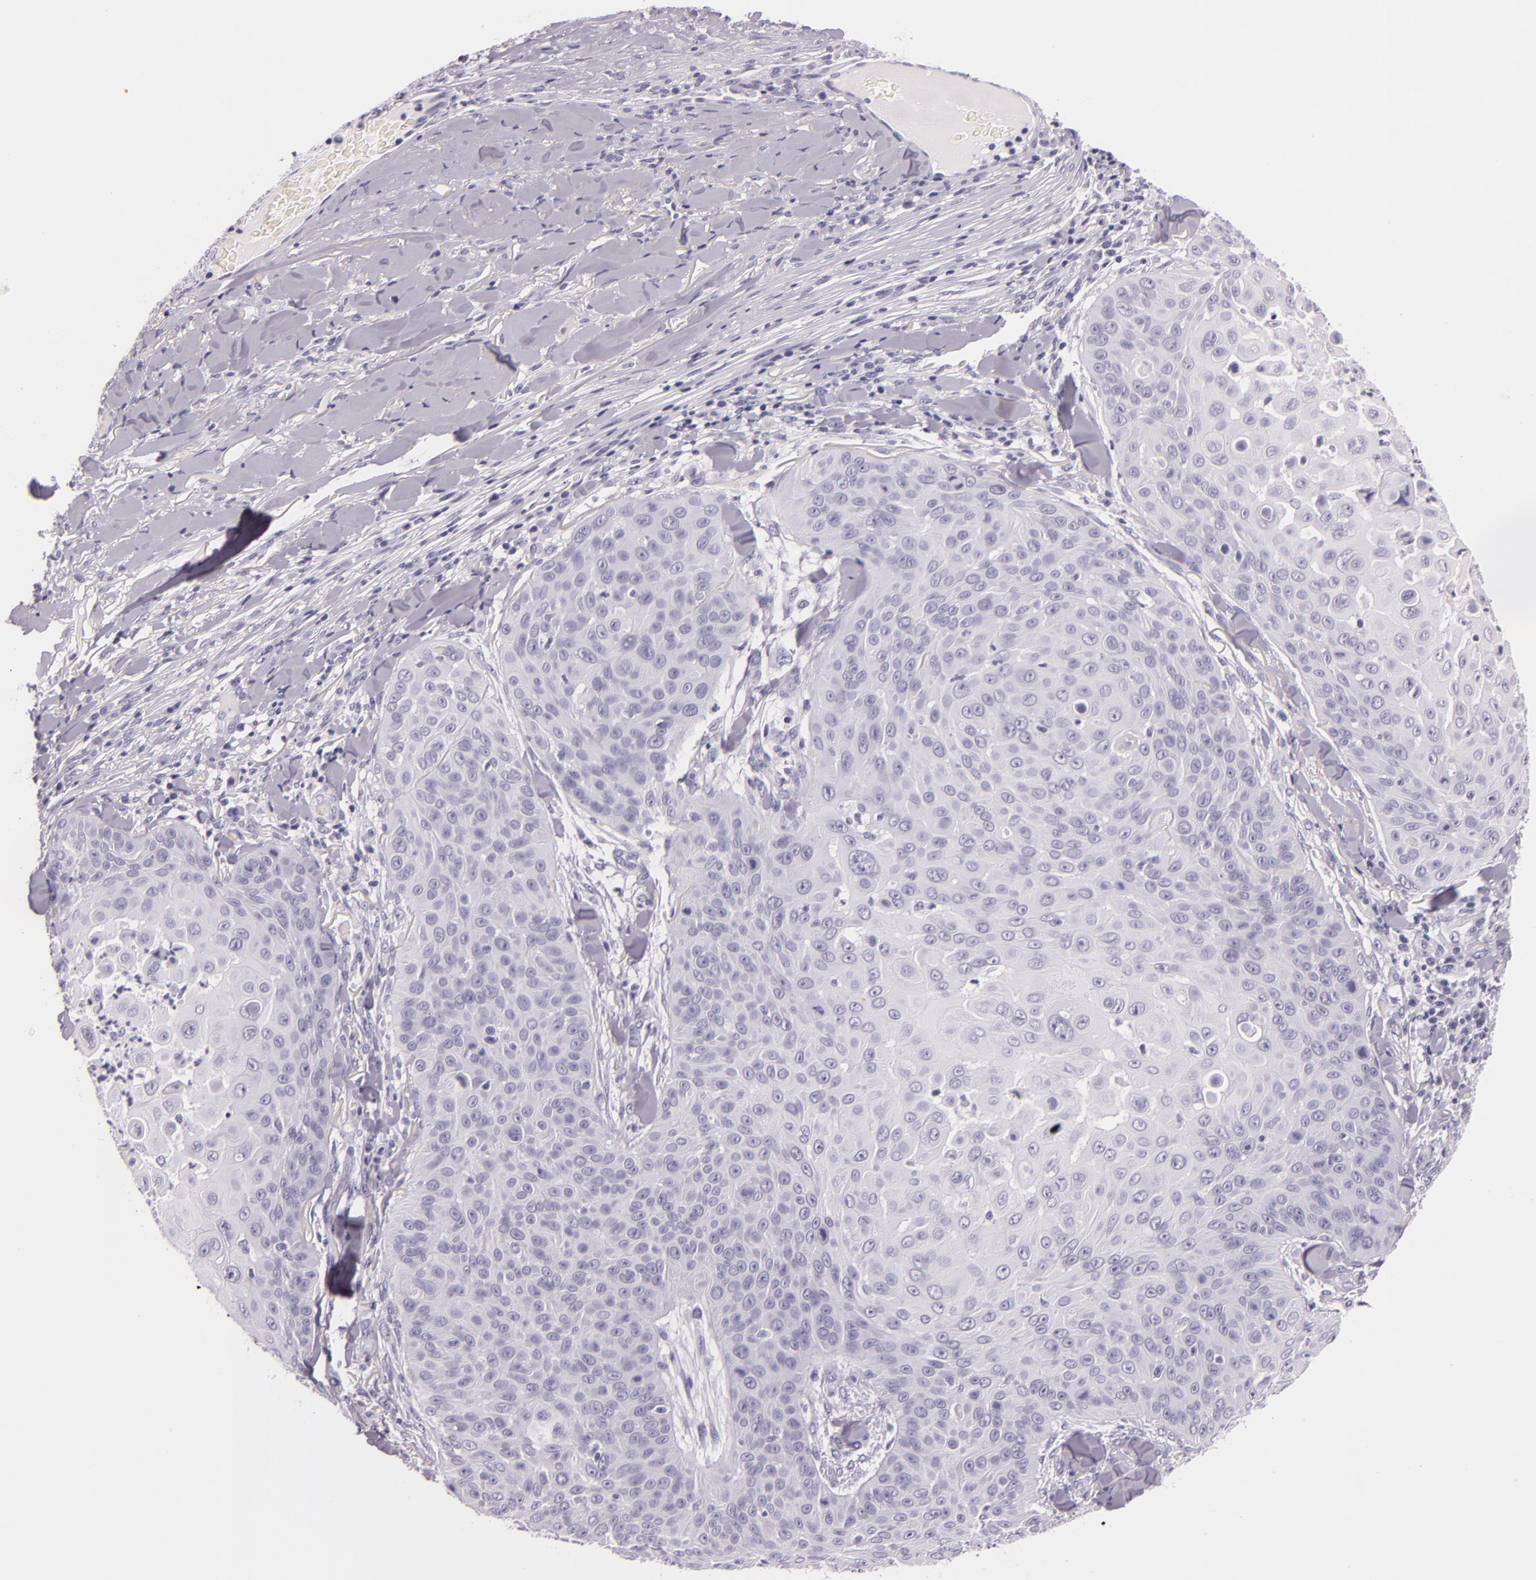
{"staining": {"intensity": "negative", "quantity": "none", "location": "none"}, "tissue": "skin cancer", "cell_type": "Tumor cells", "image_type": "cancer", "snomed": [{"axis": "morphology", "description": "Squamous cell carcinoma, NOS"}, {"axis": "topography", "description": "Skin"}], "caption": "Skin cancer (squamous cell carcinoma) was stained to show a protein in brown. There is no significant expression in tumor cells.", "gene": "DLG4", "patient": {"sex": "male", "age": 82}}